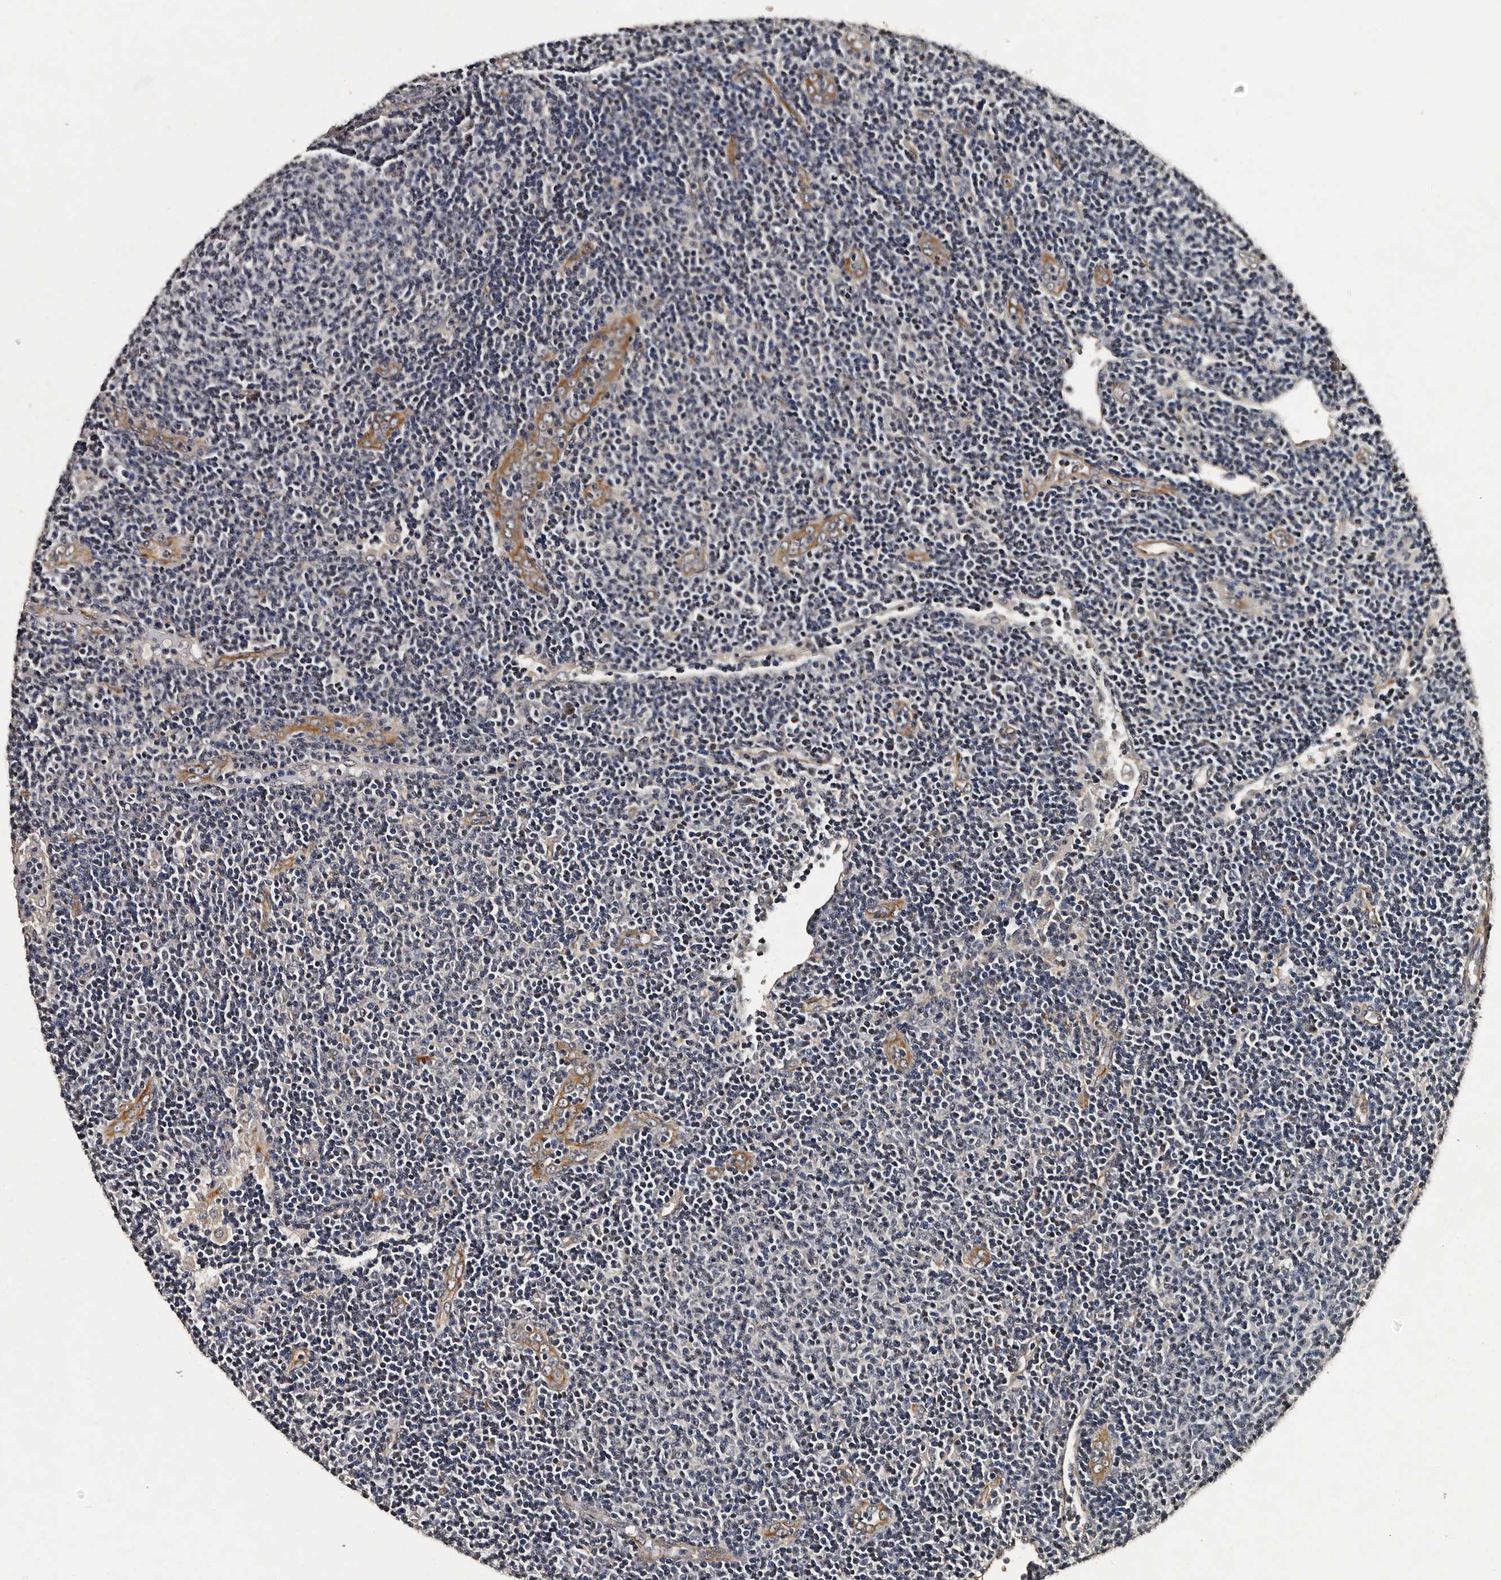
{"staining": {"intensity": "negative", "quantity": "none", "location": "none"}, "tissue": "lymphoma", "cell_type": "Tumor cells", "image_type": "cancer", "snomed": [{"axis": "morphology", "description": "Malignant lymphoma, non-Hodgkin's type, Low grade"}, {"axis": "topography", "description": "Lymph node"}], "caption": "The histopathology image demonstrates no staining of tumor cells in low-grade malignant lymphoma, non-Hodgkin's type.", "gene": "CPNE3", "patient": {"sex": "male", "age": 66}}